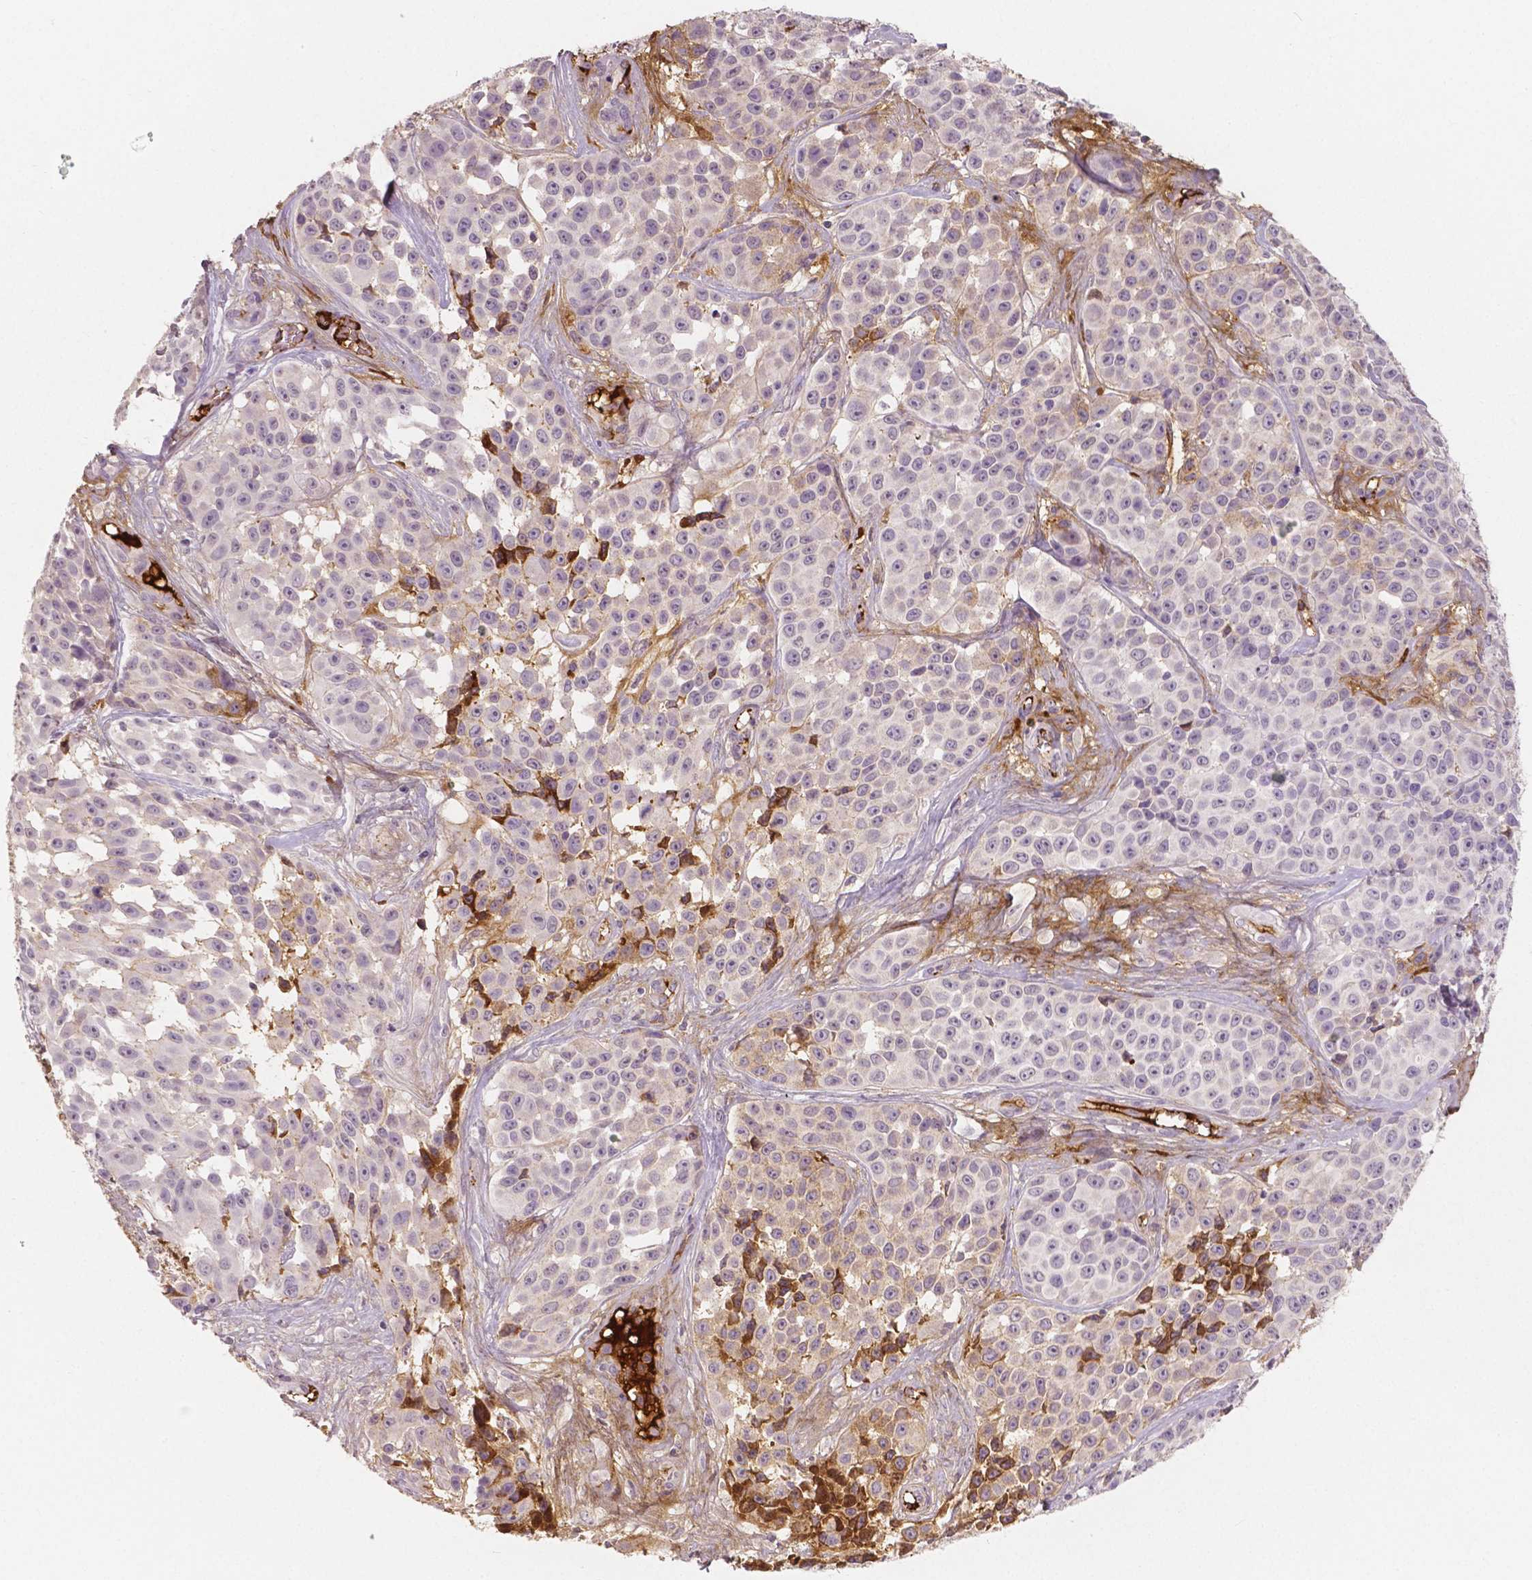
{"staining": {"intensity": "negative", "quantity": "none", "location": "none"}, "tissue": "melanoma", "cell_type": "Tumor cells", "image_type": "cancer", "snomed": [{"axis": "morphology", "description": "Malignant melanoma, NOS"}, {"axis": "topography", "description": "Skin"}], "caption": "Immunohistochemistry photomicrograph of human melanoma stained for a protein (brown), which exhibits no expression in tumor cells.", "gene": "APOA4", "patient": {"sex": "female", "age": 88}}